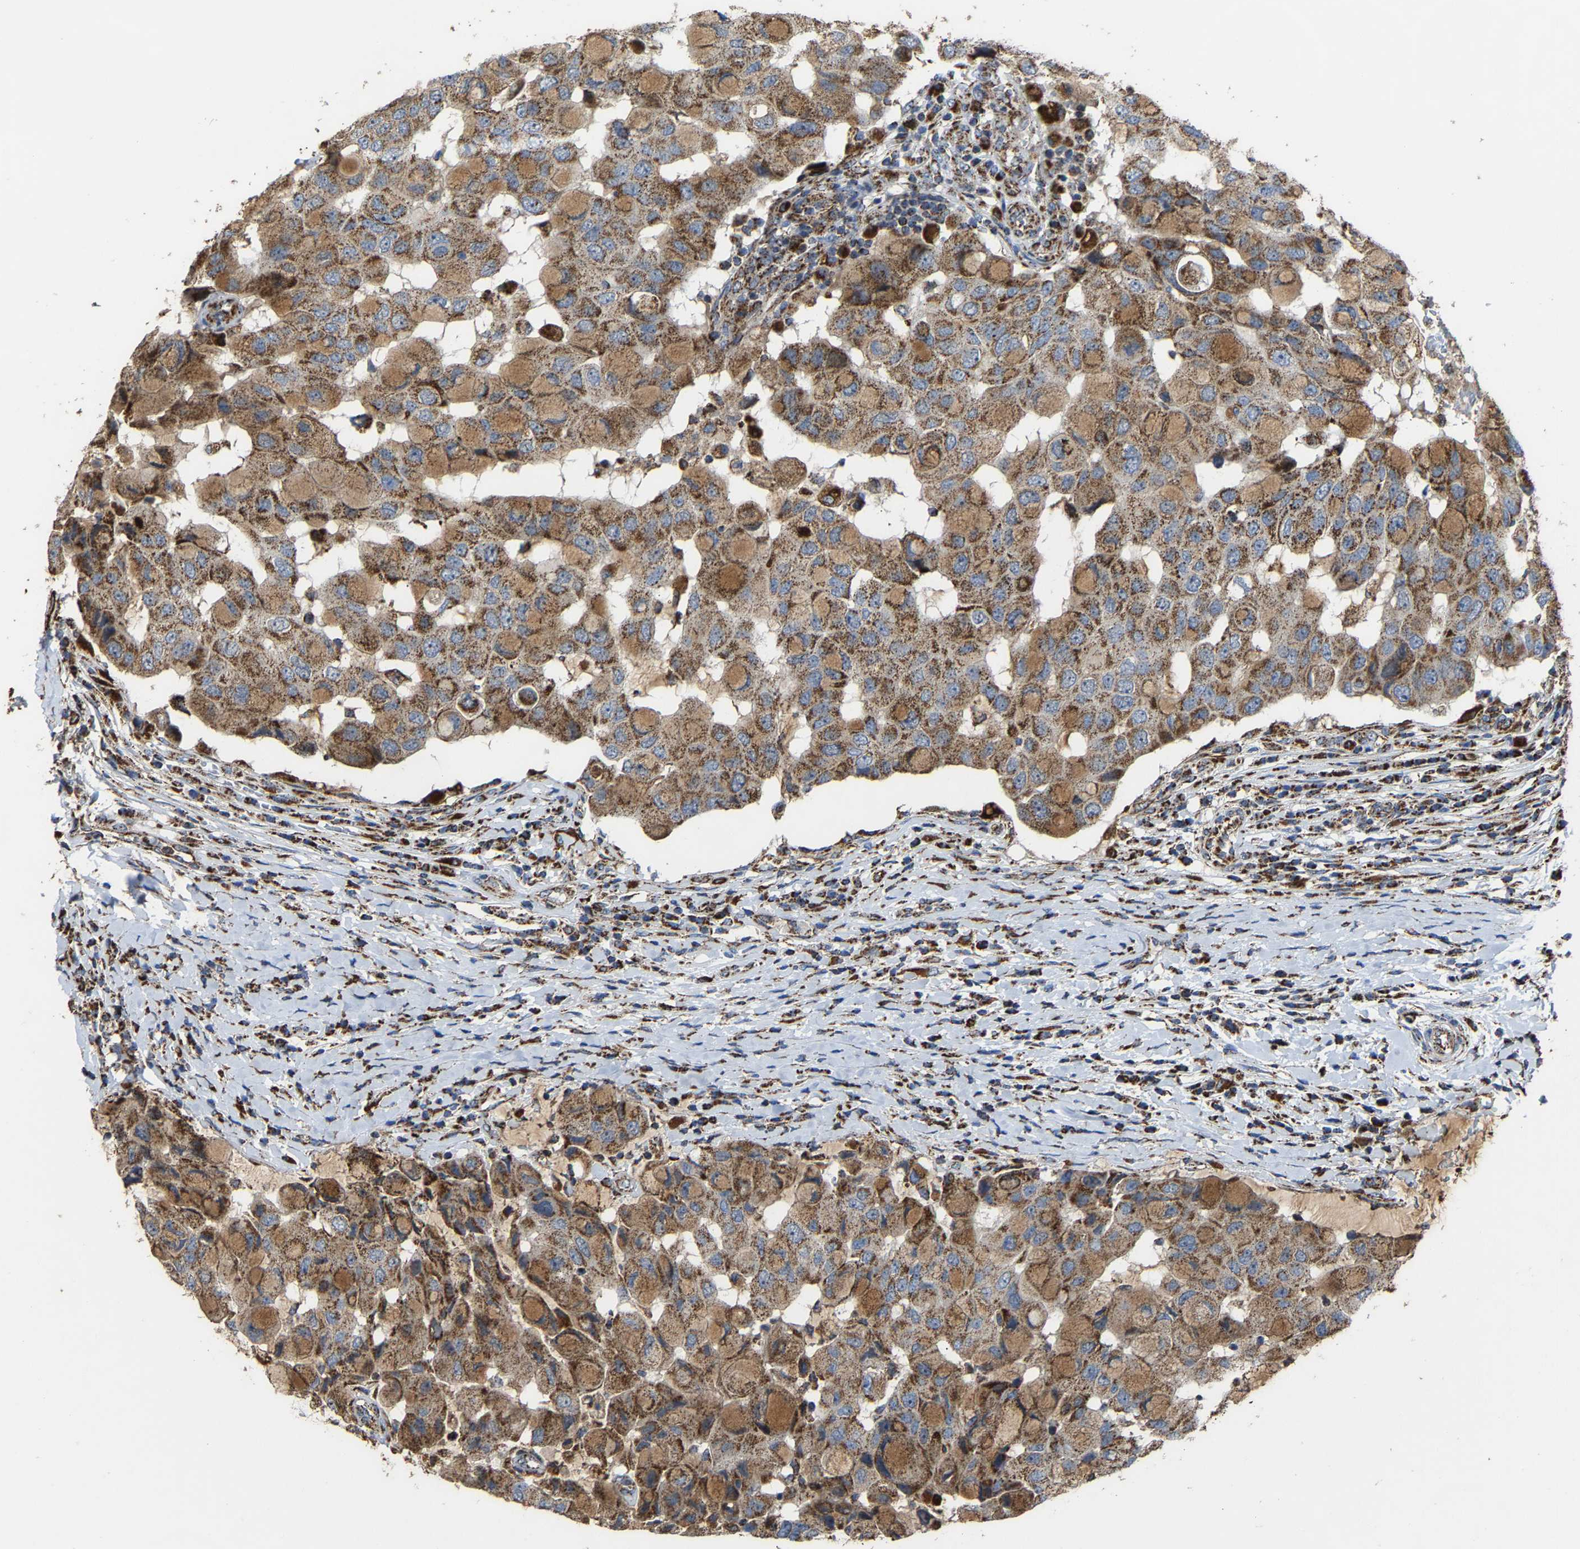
{"staining": {"intensity": "moderate", "quantity": ">75%", "location": "cytoplasmic/membranous"}, "tissue": "breast cancer", "cell_type": "Tumor cells", "image_type": "cancer", "snomed": [{"axis": "morphology", "description": "Duct carcinoma"}, {"axis": "topography", "description": "Breast"}], "caption": "Protein expression analysis of human breast intraductal carcinoma reveals moderate cytoplasmic/membranous staining in about >75% of tumor cells. (DAB IHC with brightfield microscopy, high magnification).", "gene": "NDUFV3", "patient": {"sex": "female", "age": 27}}